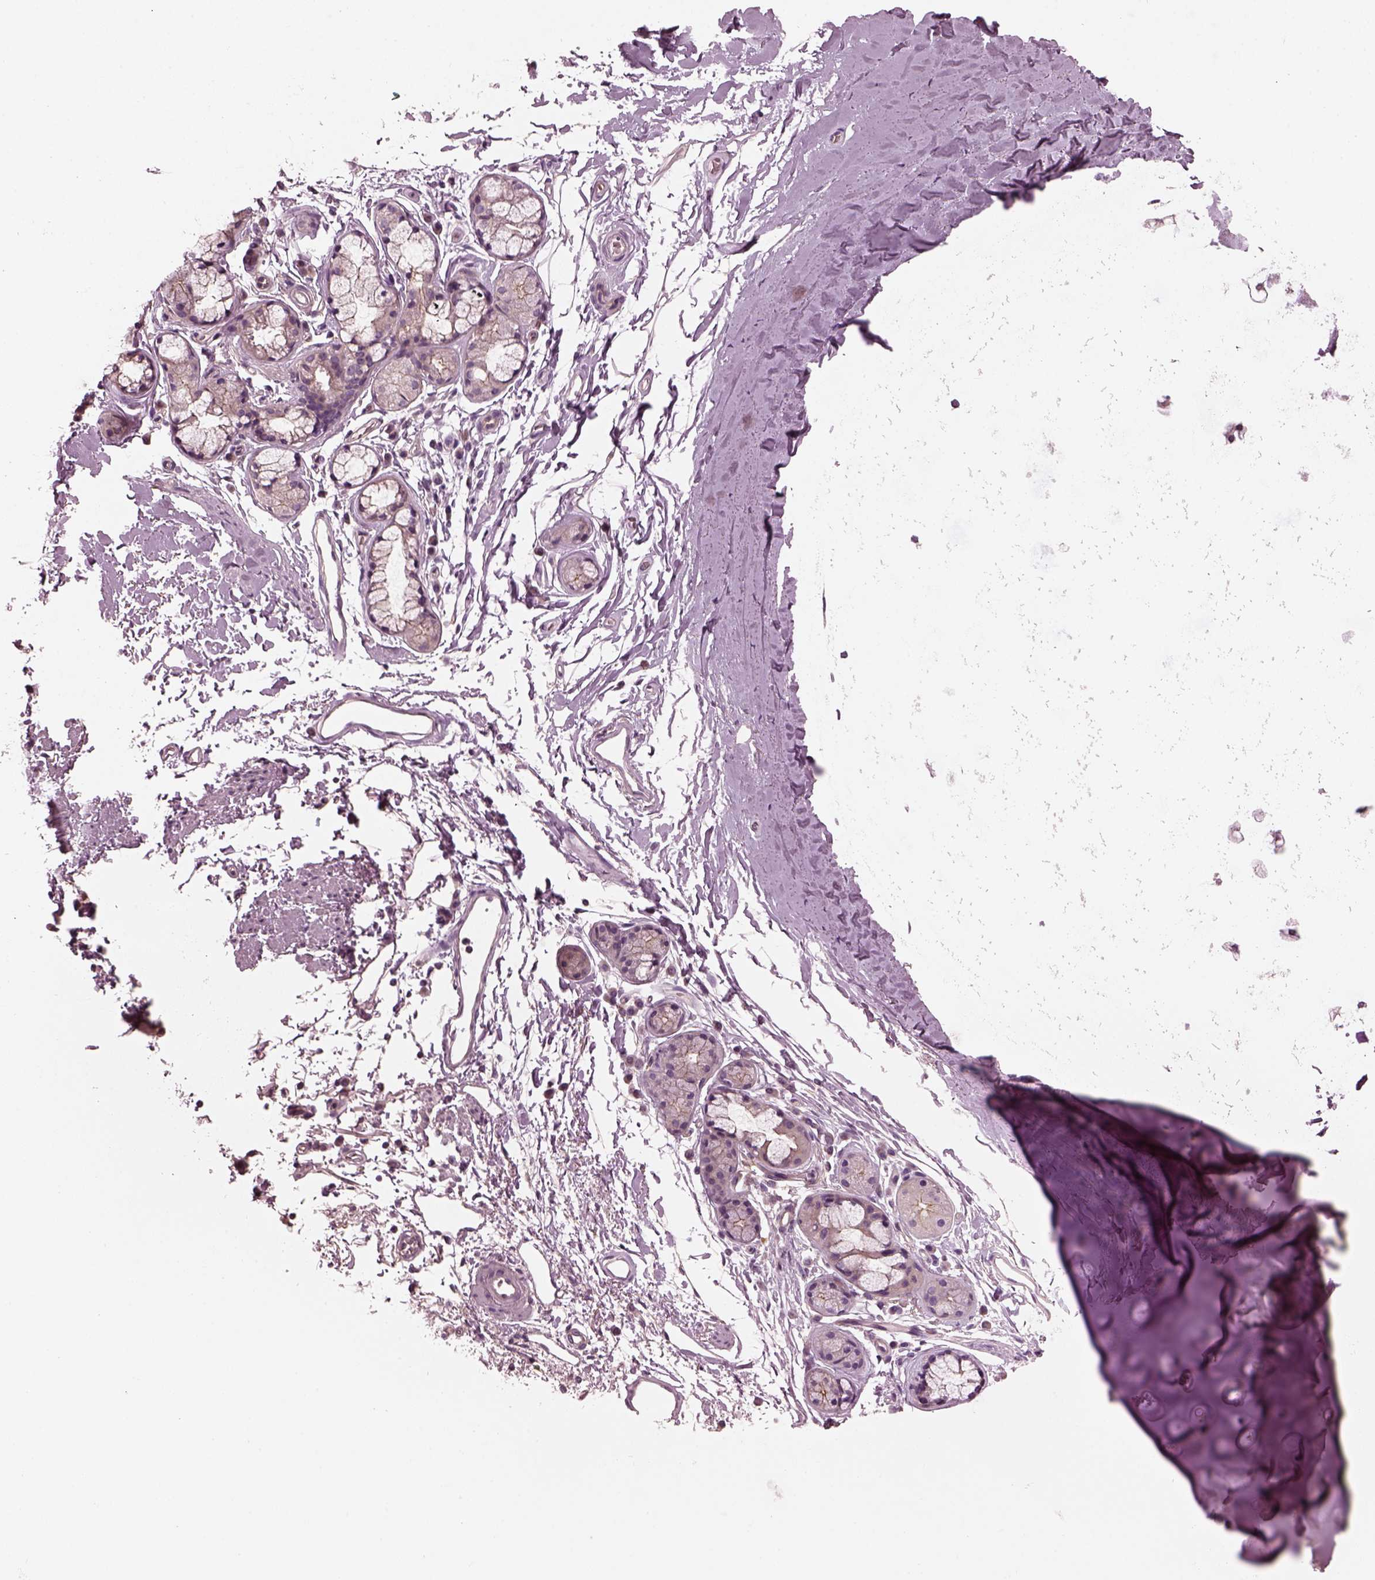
{"staining": {"intensity": "negative", "quantity": "none", "location": "none"}, "tissue": "adipose tissue", "cell_type": "Adipocytes", "image_type": "normal", "snomed": [{"axis": "morphology", "description": "Normal tissue, NOS"}, {"axis": "topography", "description": "Lymph node"}, {"axis": "topography", "description": "Bronchus"}], "caption": "DAB (3,3'-diaminobenzidine) immunohistochemical staining of unremarkable human adipose tissue reveals no significant staining in adipocytes. (DAB immunohistochemistry, high magnification).", "gene": "ODAD1", "patient": {"sex": "female", "age": 70}}